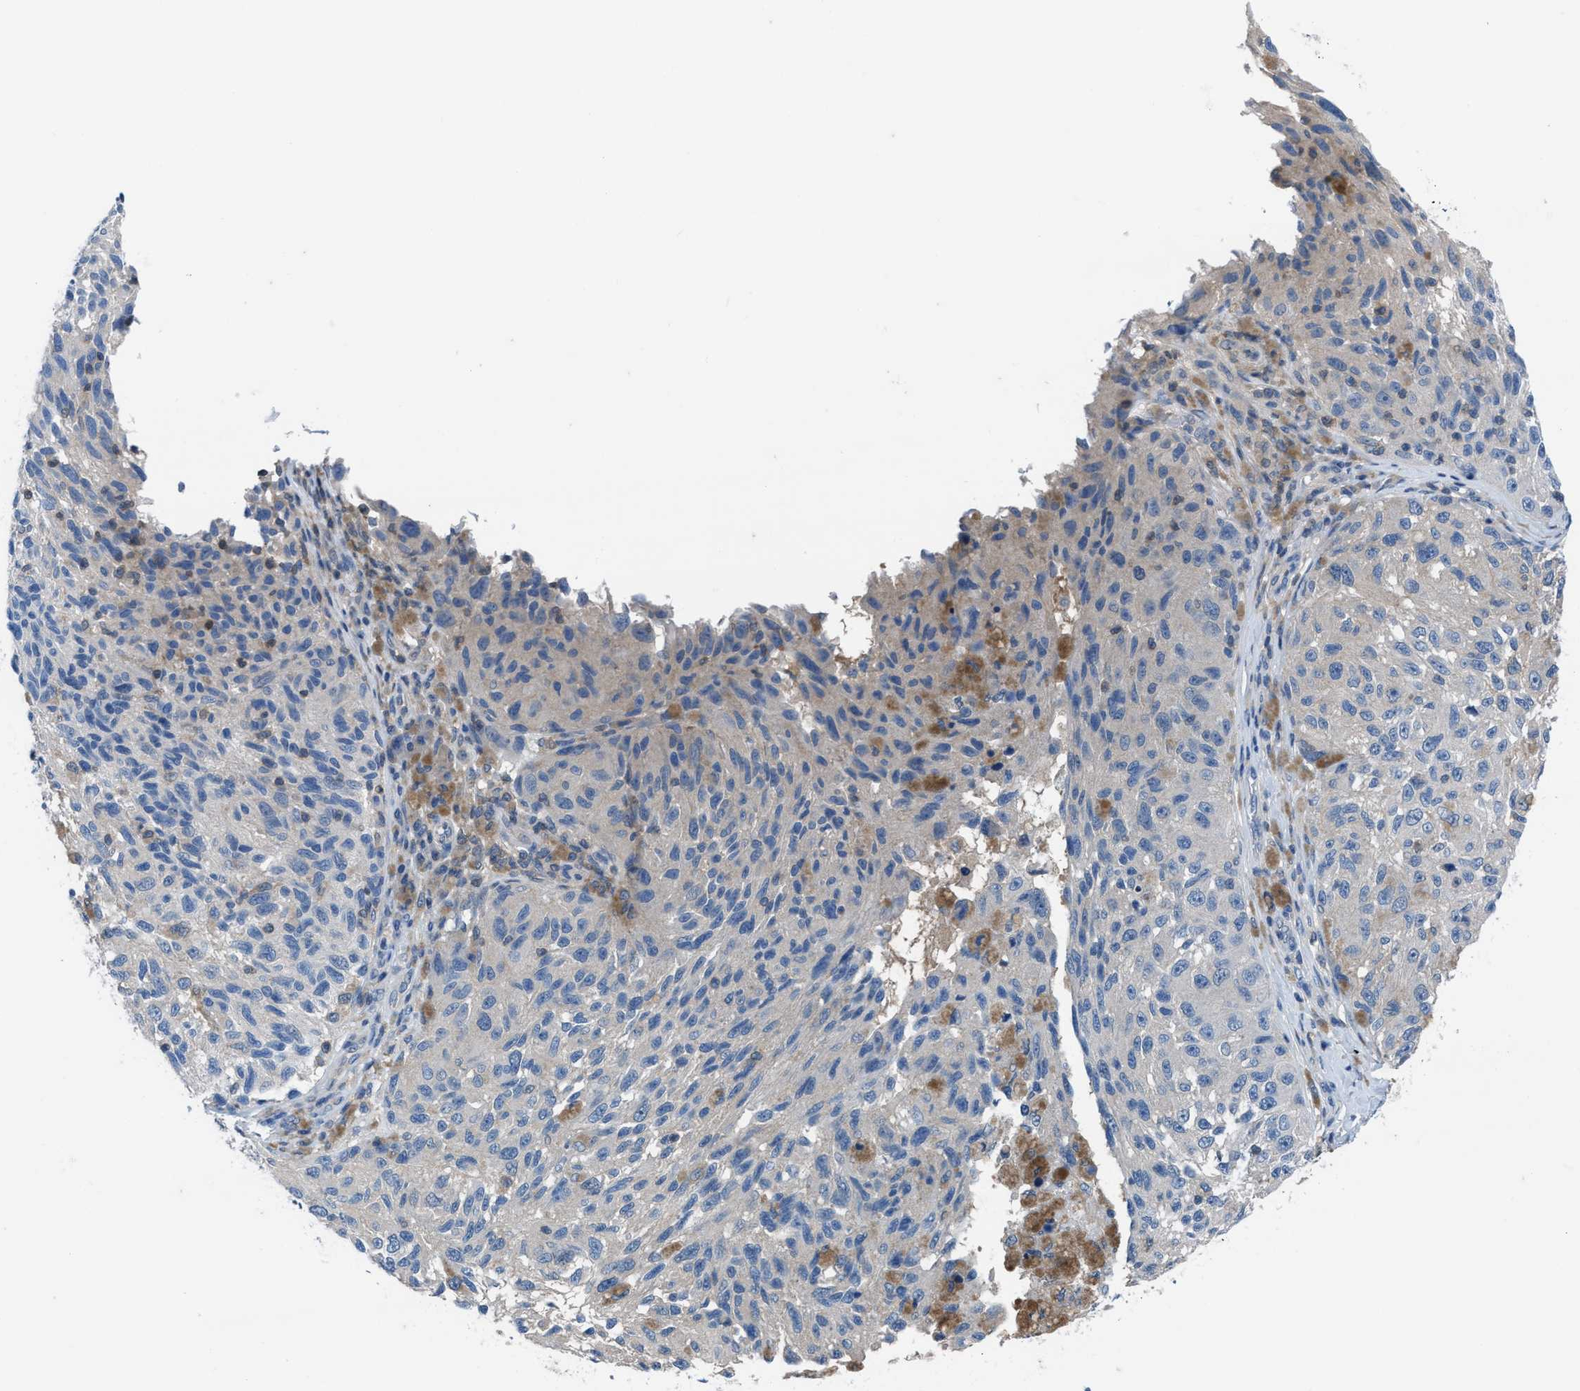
{"staining": {"intensity": "negative", "quantity": "none", "location": "none"}, "tissue": "melanoma", "cell_type": "Tumor cells", "image_type": "cancer", "snomed": [{"axis": "morphology", "description": "Malignant melanoma, NOS"}, {"axis": "topography", "description": "Skin"}], "caption": "Malignant melanoma was stained to show a protein in brown. There is no significant staining in tumor cells.", "gene": "NUDT5", "patient": {"sex": "female", "age": 73}}